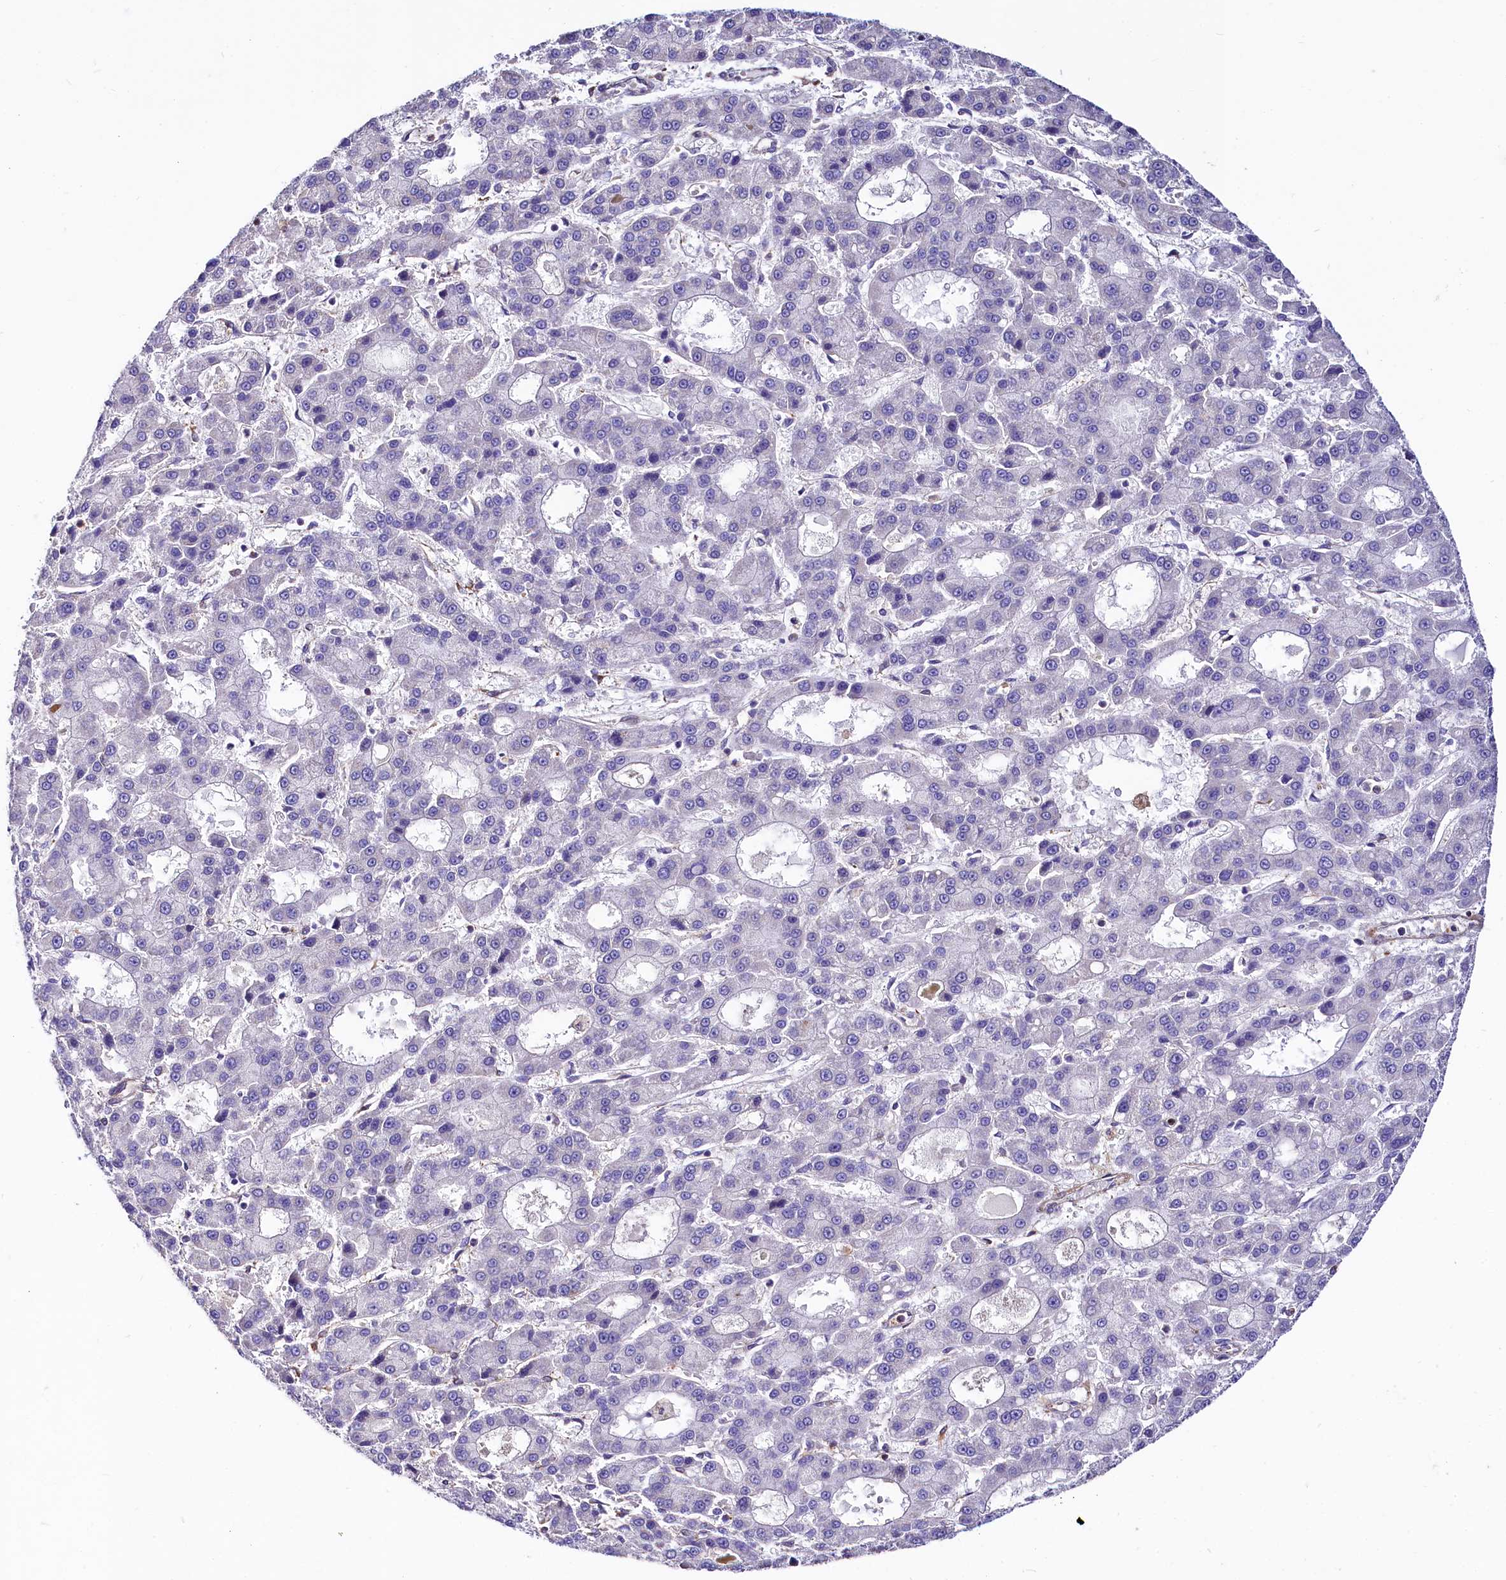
{"staining": {"intensity": "negative", "quantity": "none", "location": "none"}, "tissue": "liver cancer", "cell_type": "Tumor cells", "image_type": "cancer", "snomed": [{"axis": "morphology", "description": "Carcinoma, Hepatocellular, NOS"}, {"axis": "topography", "description": "Liver"}], "caption": "This is an IHC photomicrograph of human hepatocellular carcinoma (liver). There is no positivity in tumor cells.", "gene": "FCHSD2", "patient": {"sex": "male", "age": 70}}